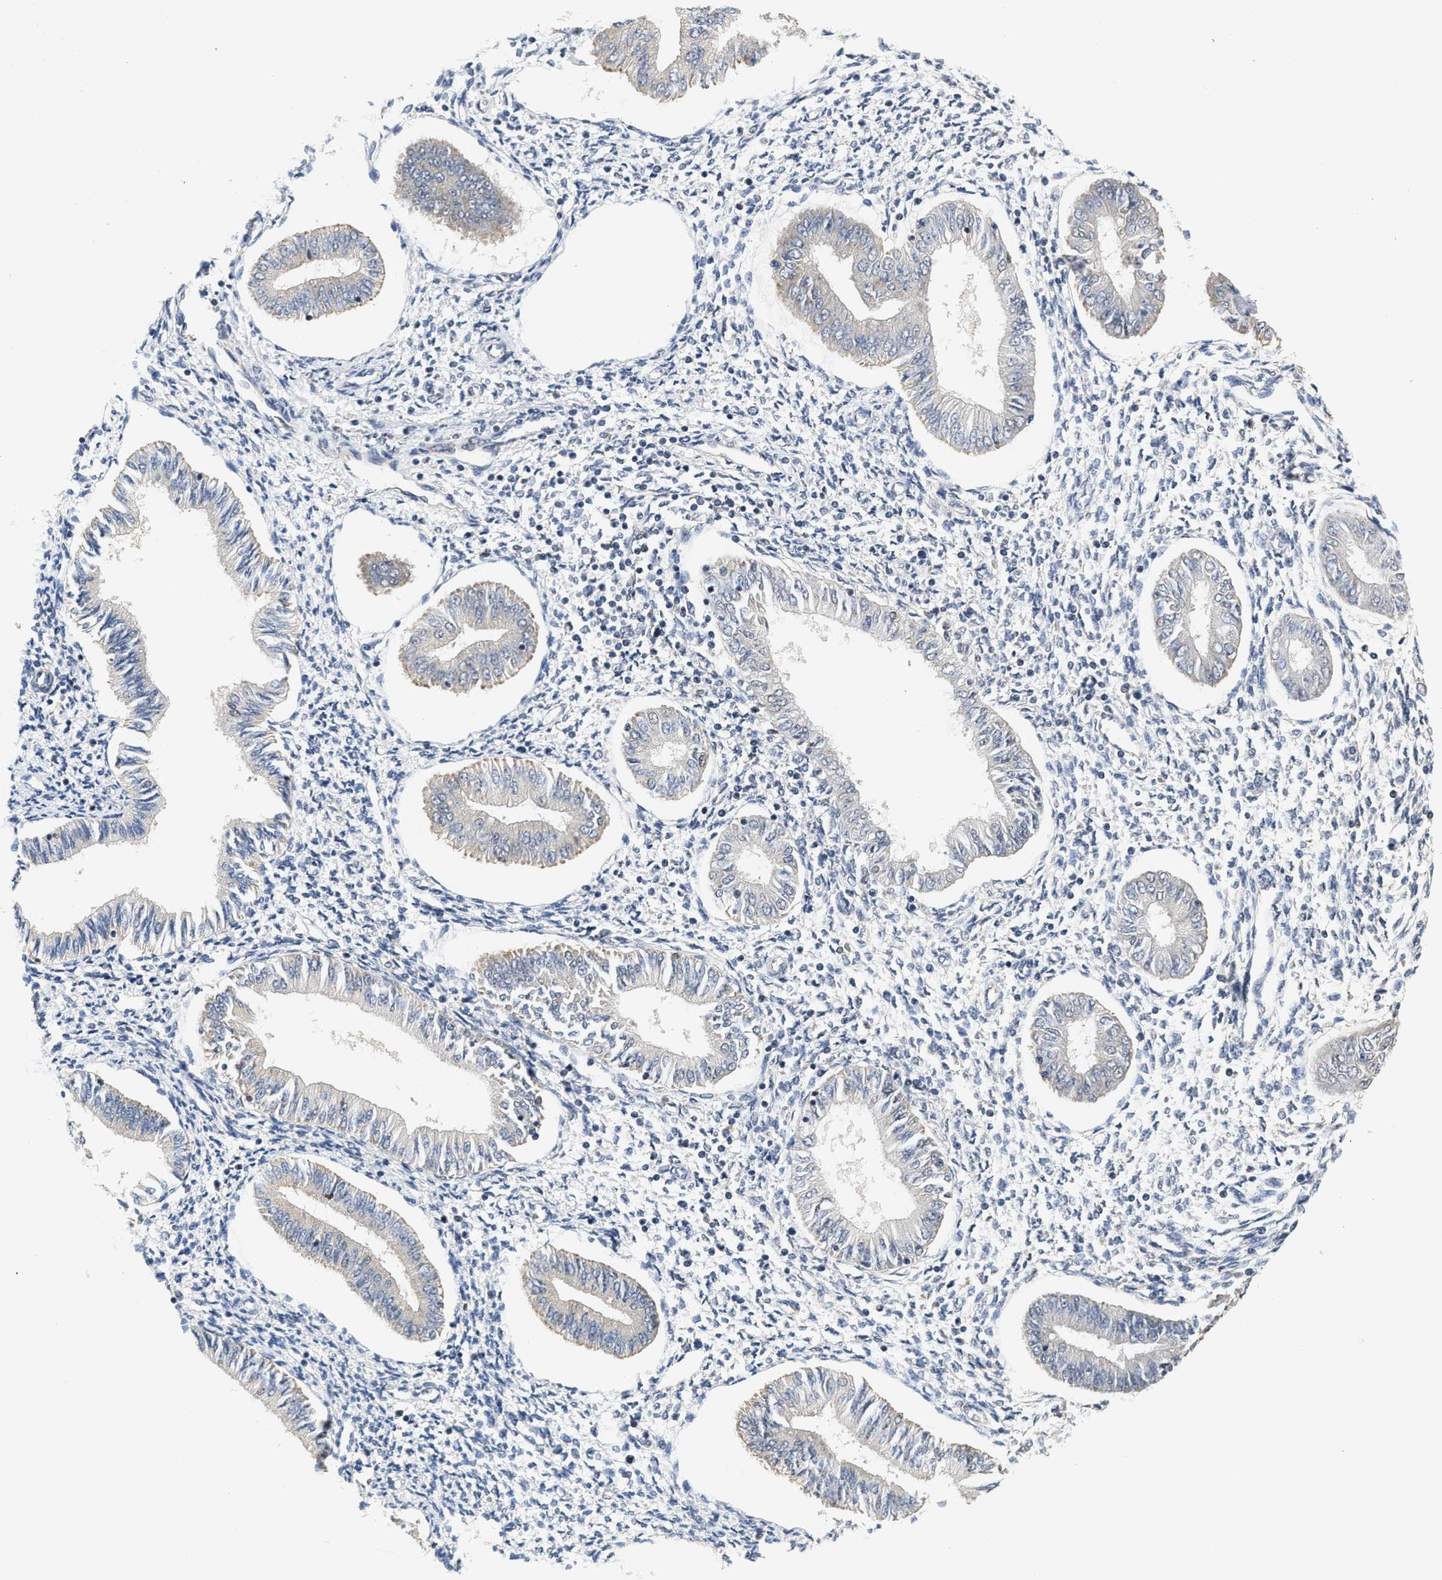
{"staining": {"intensity": "negative", "quantity": "none", "location": "none"}, "tissue": "endometrium", "cell_type": "Cells in endometrial stroma", "image_type": "normal", "snomed": [{"axis": "morphology", "description": "Normal tissue, NOS"}, {"axis": "topography", "description": "Endometrium"}], "caption": "Endometrium stained for a protein using immunohistochemistry (IHC) shows no positivity cells in endometrial stroma.", "gene": "GIGYF1", "patient": {"sex": "female", "age": 50}}